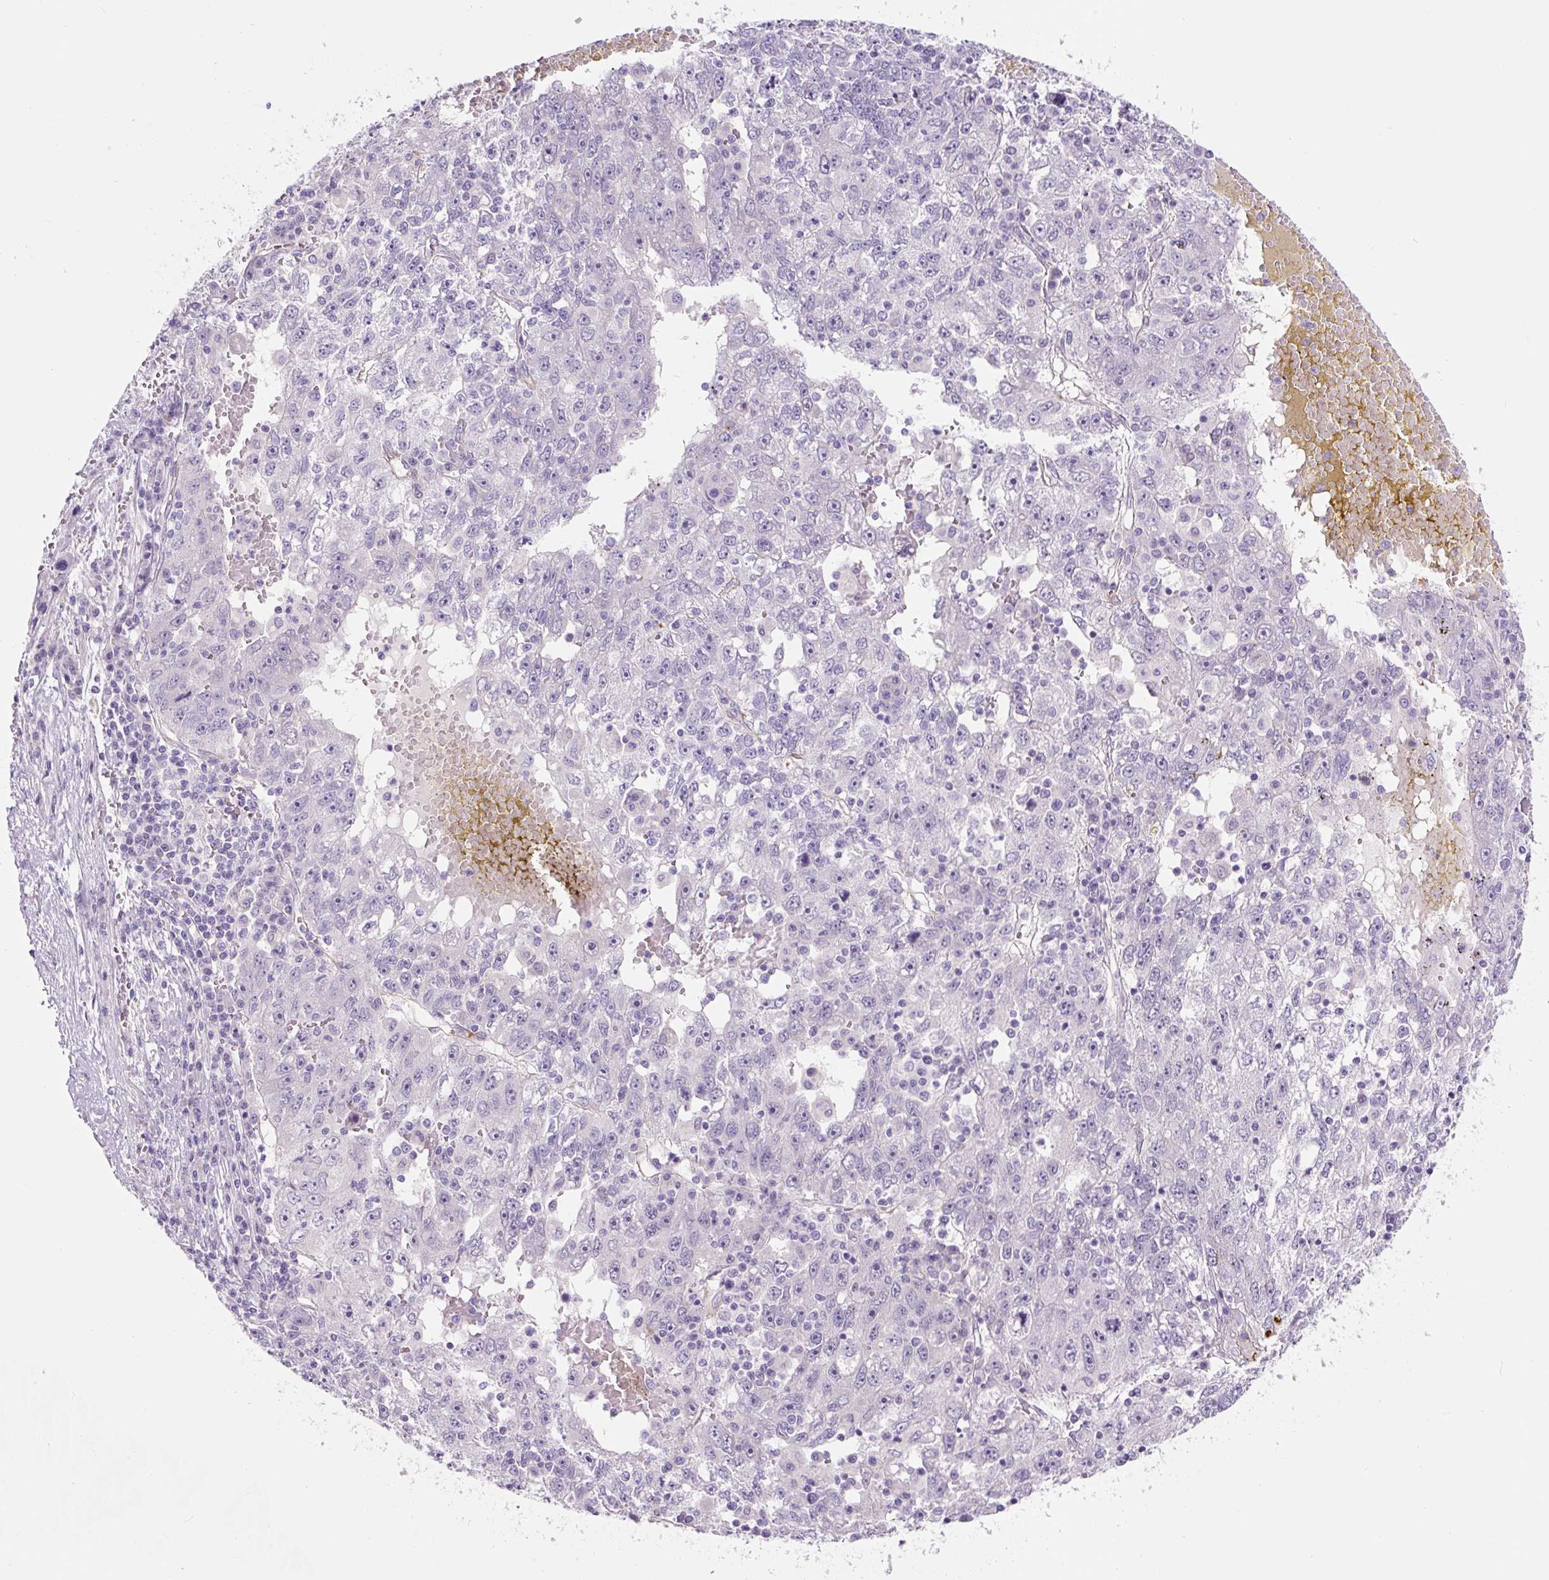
{"staining": {"intensity": "negative", "quantity": "none", "location": "none"}, "tissue": "liver cancer", "cell_type": "Tumor cells", "image_type": "cancer", "snomed": [{"axis": "morphology", "description": "Carcinoma, Hepatocellular, NOS"}, {"axis": "topography", "description": "Liver"}], "caption": "The image reveals no significant expression in tumor cells of liver cancer.", "gene": "CCL25", "patient": {"sex": "male", "age": 49}}